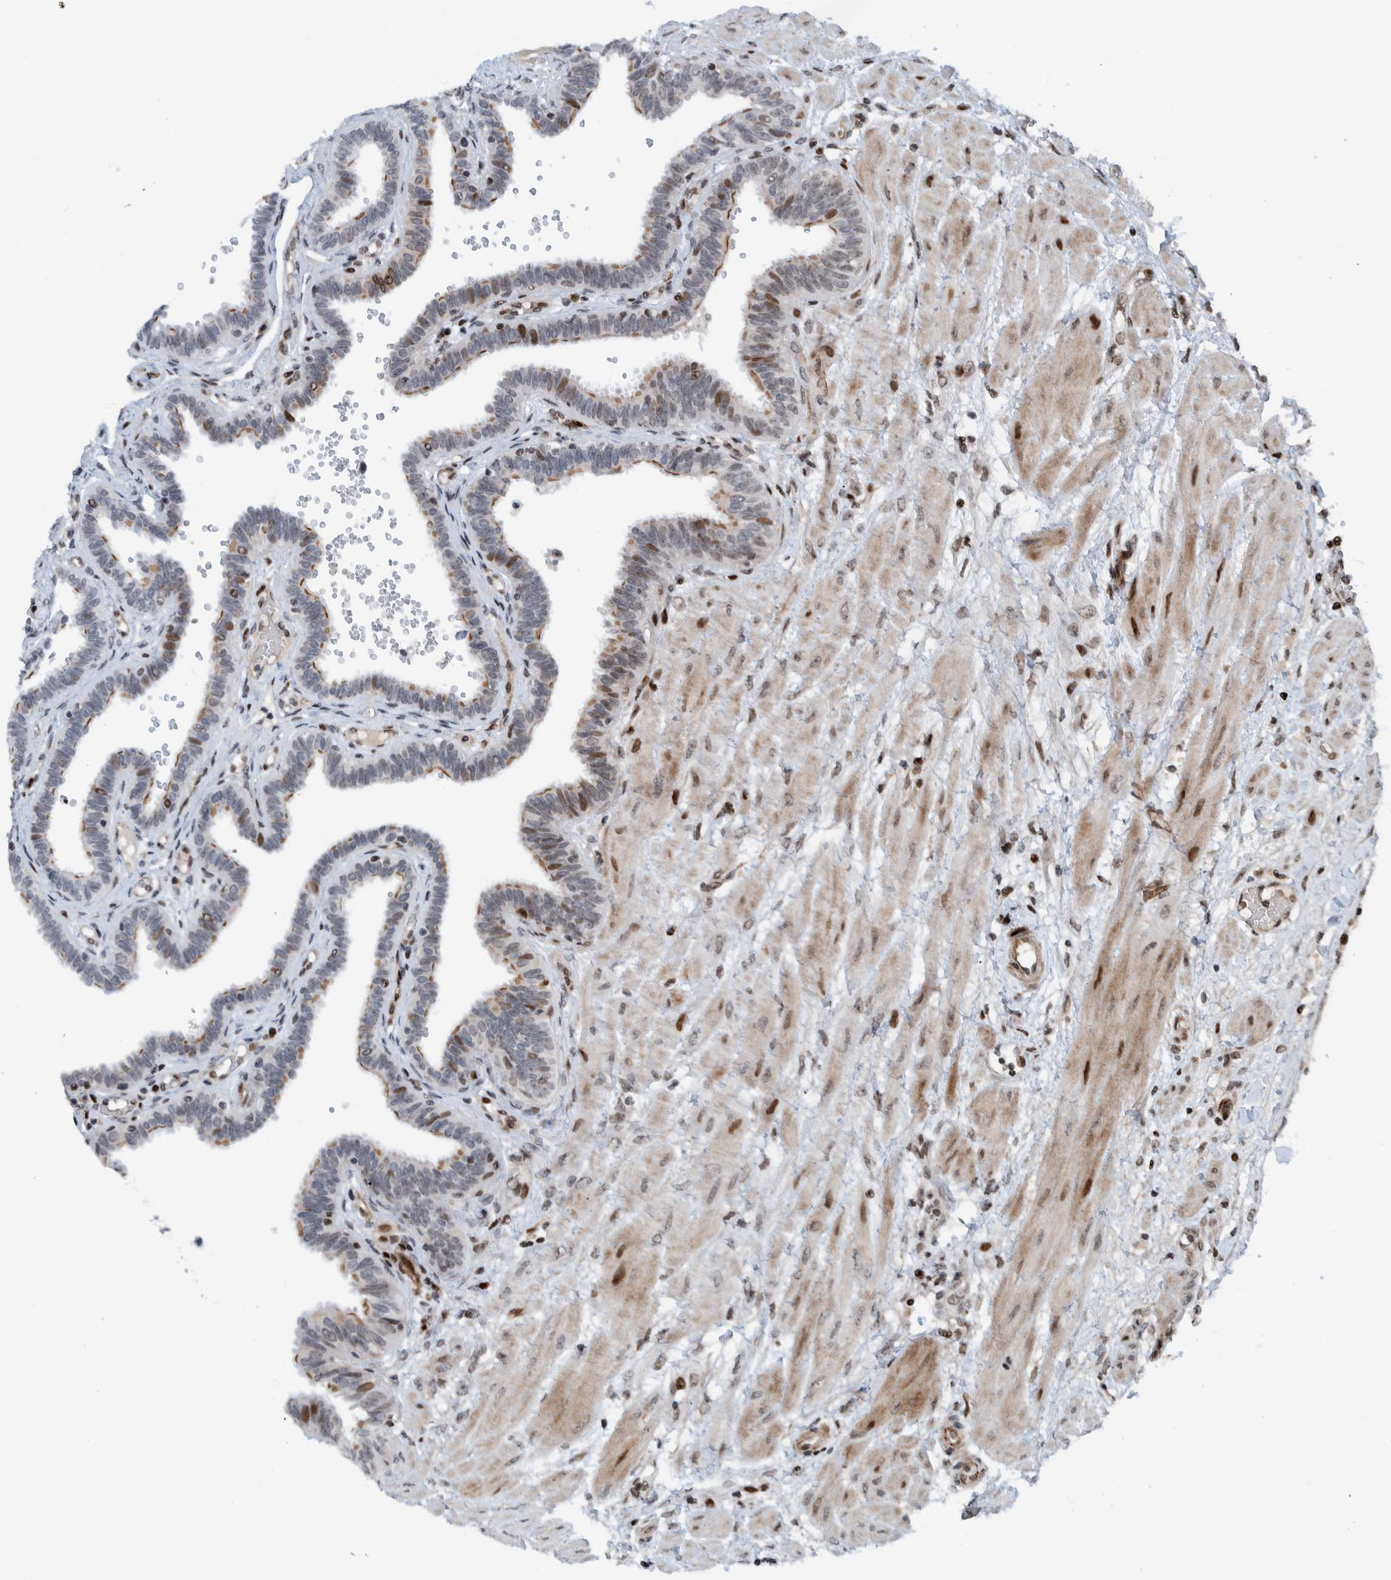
{"staining": {"intensity": "moderate", "quantity": "<25%", "location": "cytoplasmic/membranous,nuclear"}, "tissue": "fallopian tube", "cell_type": "Glandular cells", "image_type": "normal", "snomed": [{"axis": "morphology", "description": "Normal tissue, NOS"}, {"axis": "topography", "description": "Fallopian tube"}], "caption": "The image reveals immunohistochemical staining of normal fallopian tube. There is moderate cytoplasmic/membranous,nuclear staining is seen in approximately <25% of glandular cells. The staining is performed using DAB brown chromogen to label protein expression. The nuclei are counter-stained blue using hematoxylin.", "gene": "ZNF366", "patient": {"sex": "female", "age": 32}}